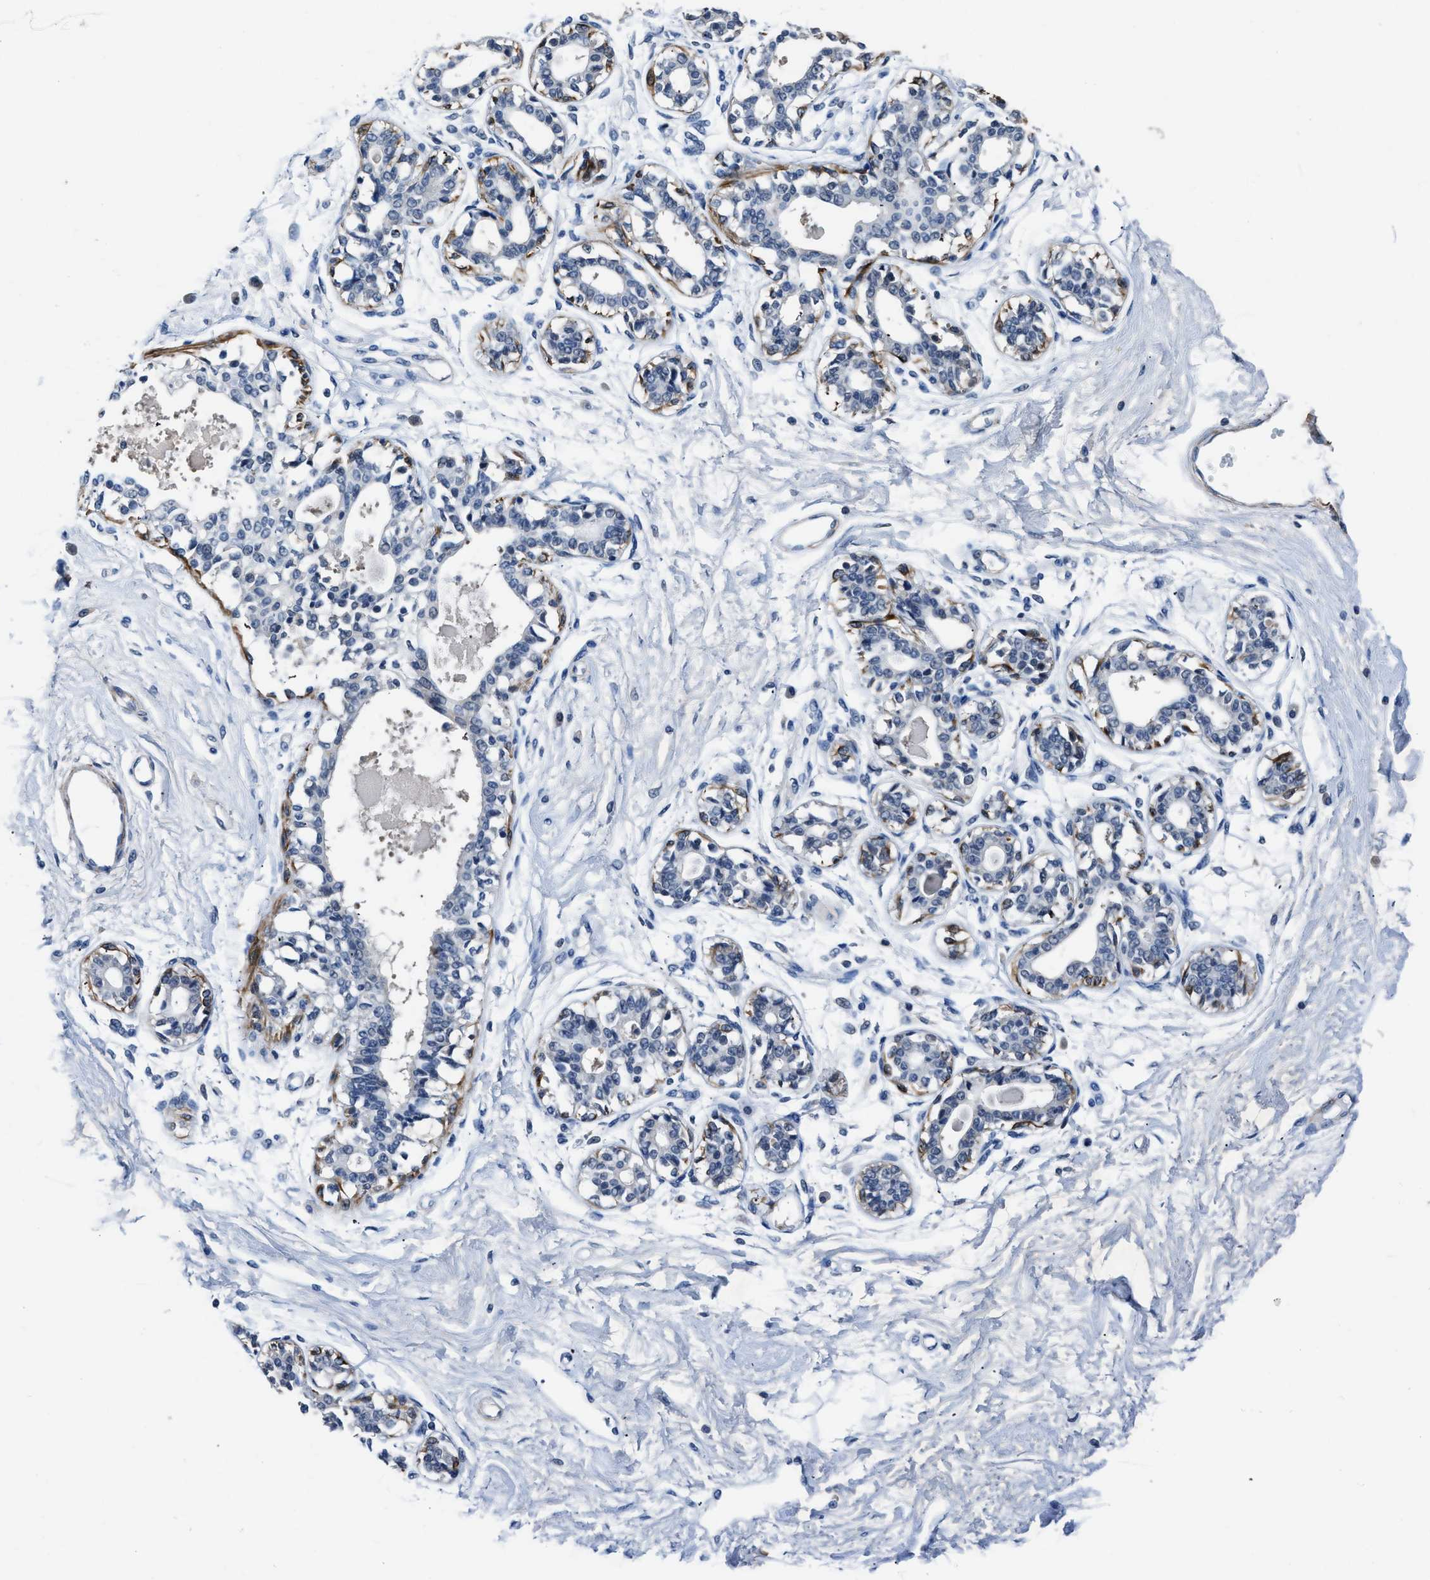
{"staining": {"intensity": "negative", "quantity": "none", "location": "none"}, "tissue": "breast", "cell_type": "Adipocytes", "image_type": "normal", "snomed": [{"axis": "morphology", "description": "Normal tissue, NOS"}, {"axis": "topography", "description": "Breast"}], "caption": "High magnification brightfield microscopy of normal breast stained with DAB (brown) and counterstained with hematoxylin (blue): adipocytes show no significant positivity. Nuclei are stained in blue.", "gene": "LANCL2", "patient": {"sex": "female", "age": 45}}